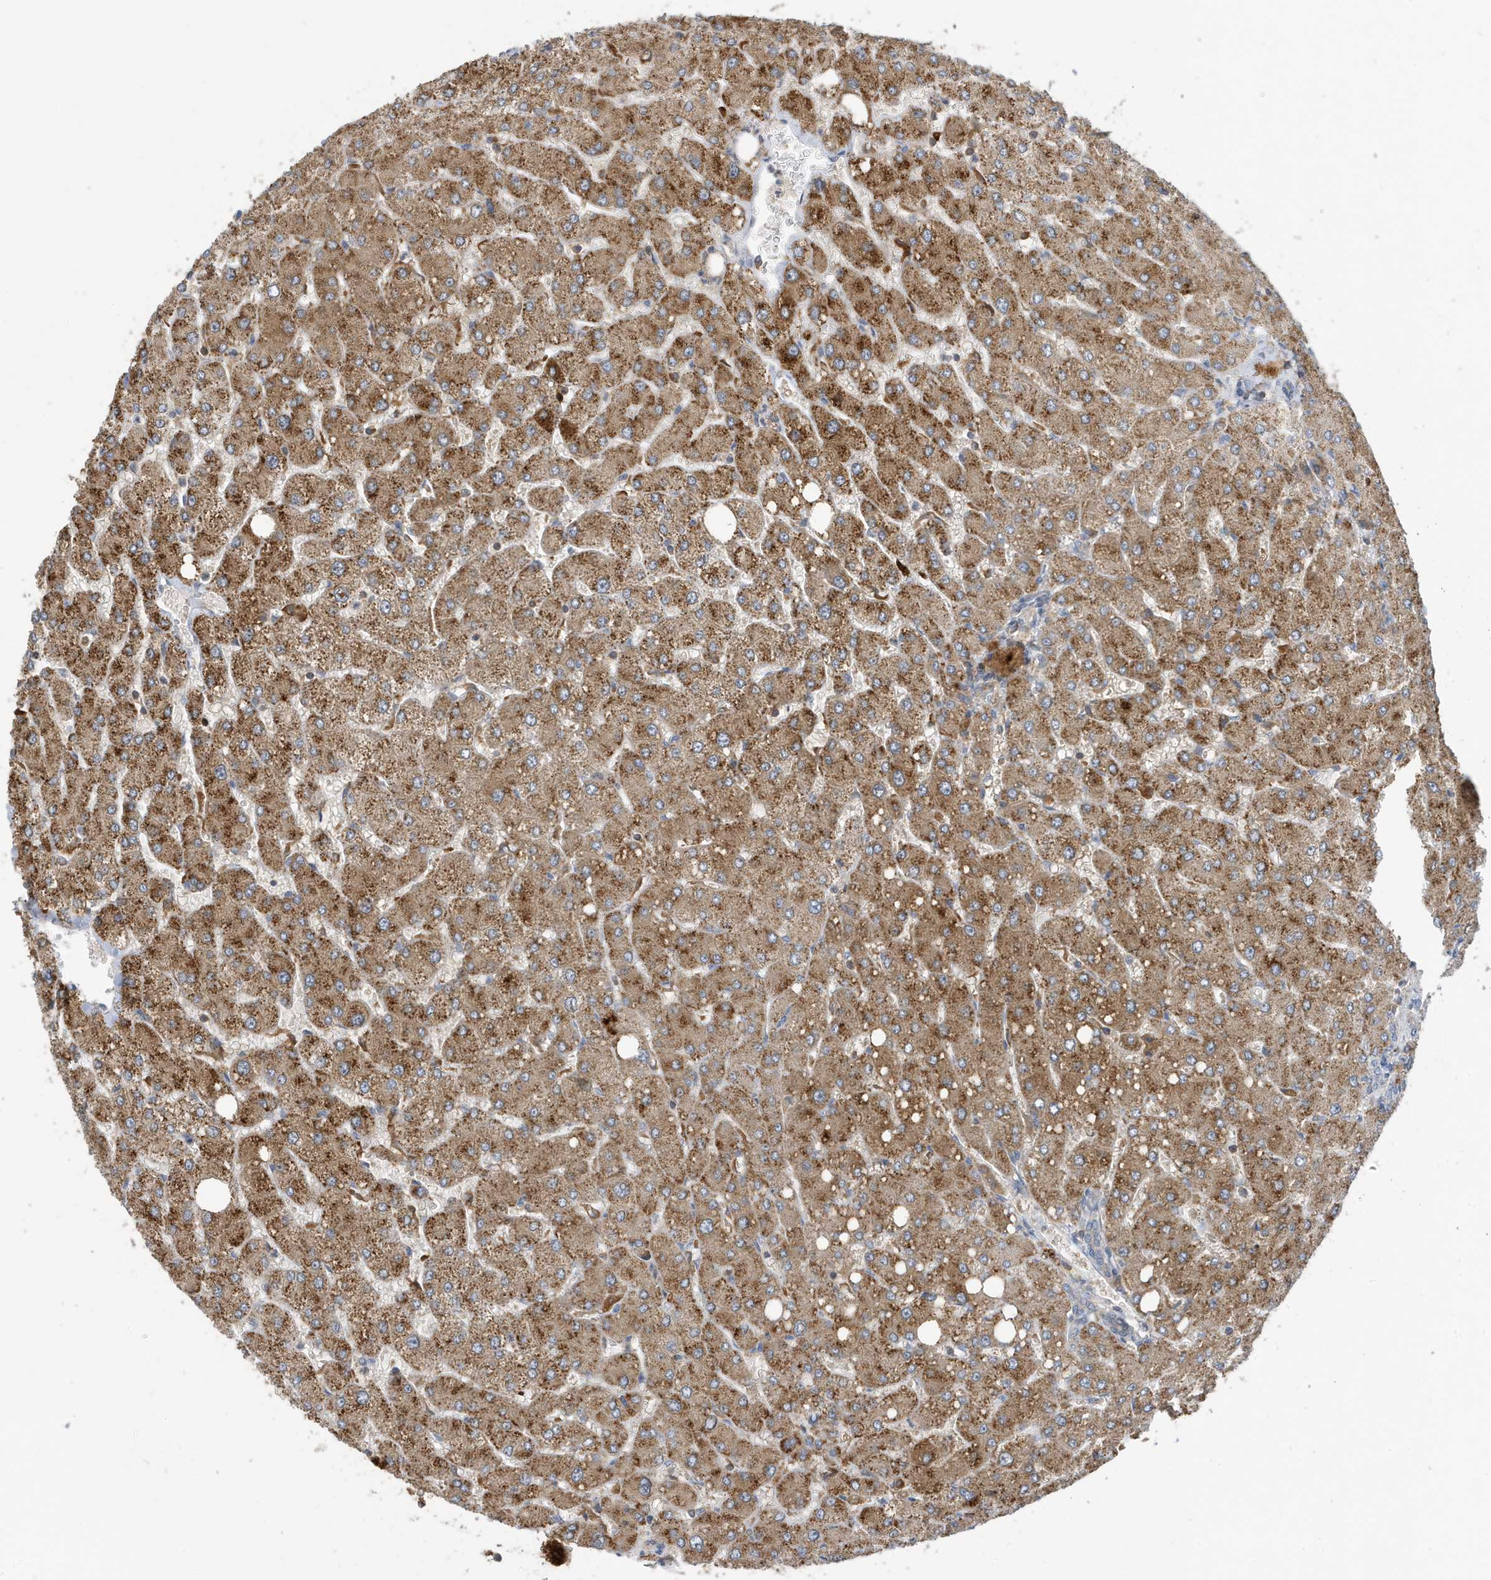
{"staining": {"intensity": "negative", "quantity": "none", "location": "none"}, "tissue": "liver", "cell_type": "Cholangiocytes", "image_type": "normal", "snomed": [{"axis": "morphology", "description": "Normal tissue, NOS"}, {"axis": "topography", "description": "Liver"}], "caption": "There is no significant staining in cholangiocytes of liver. Brightfield microscopy of immunohistochemistry stained with DAB (brown) and hematoxylin (blue), captured at high magnification.", "gene": "NSUN3", "patient": {"sex": "male", "age": 55}}